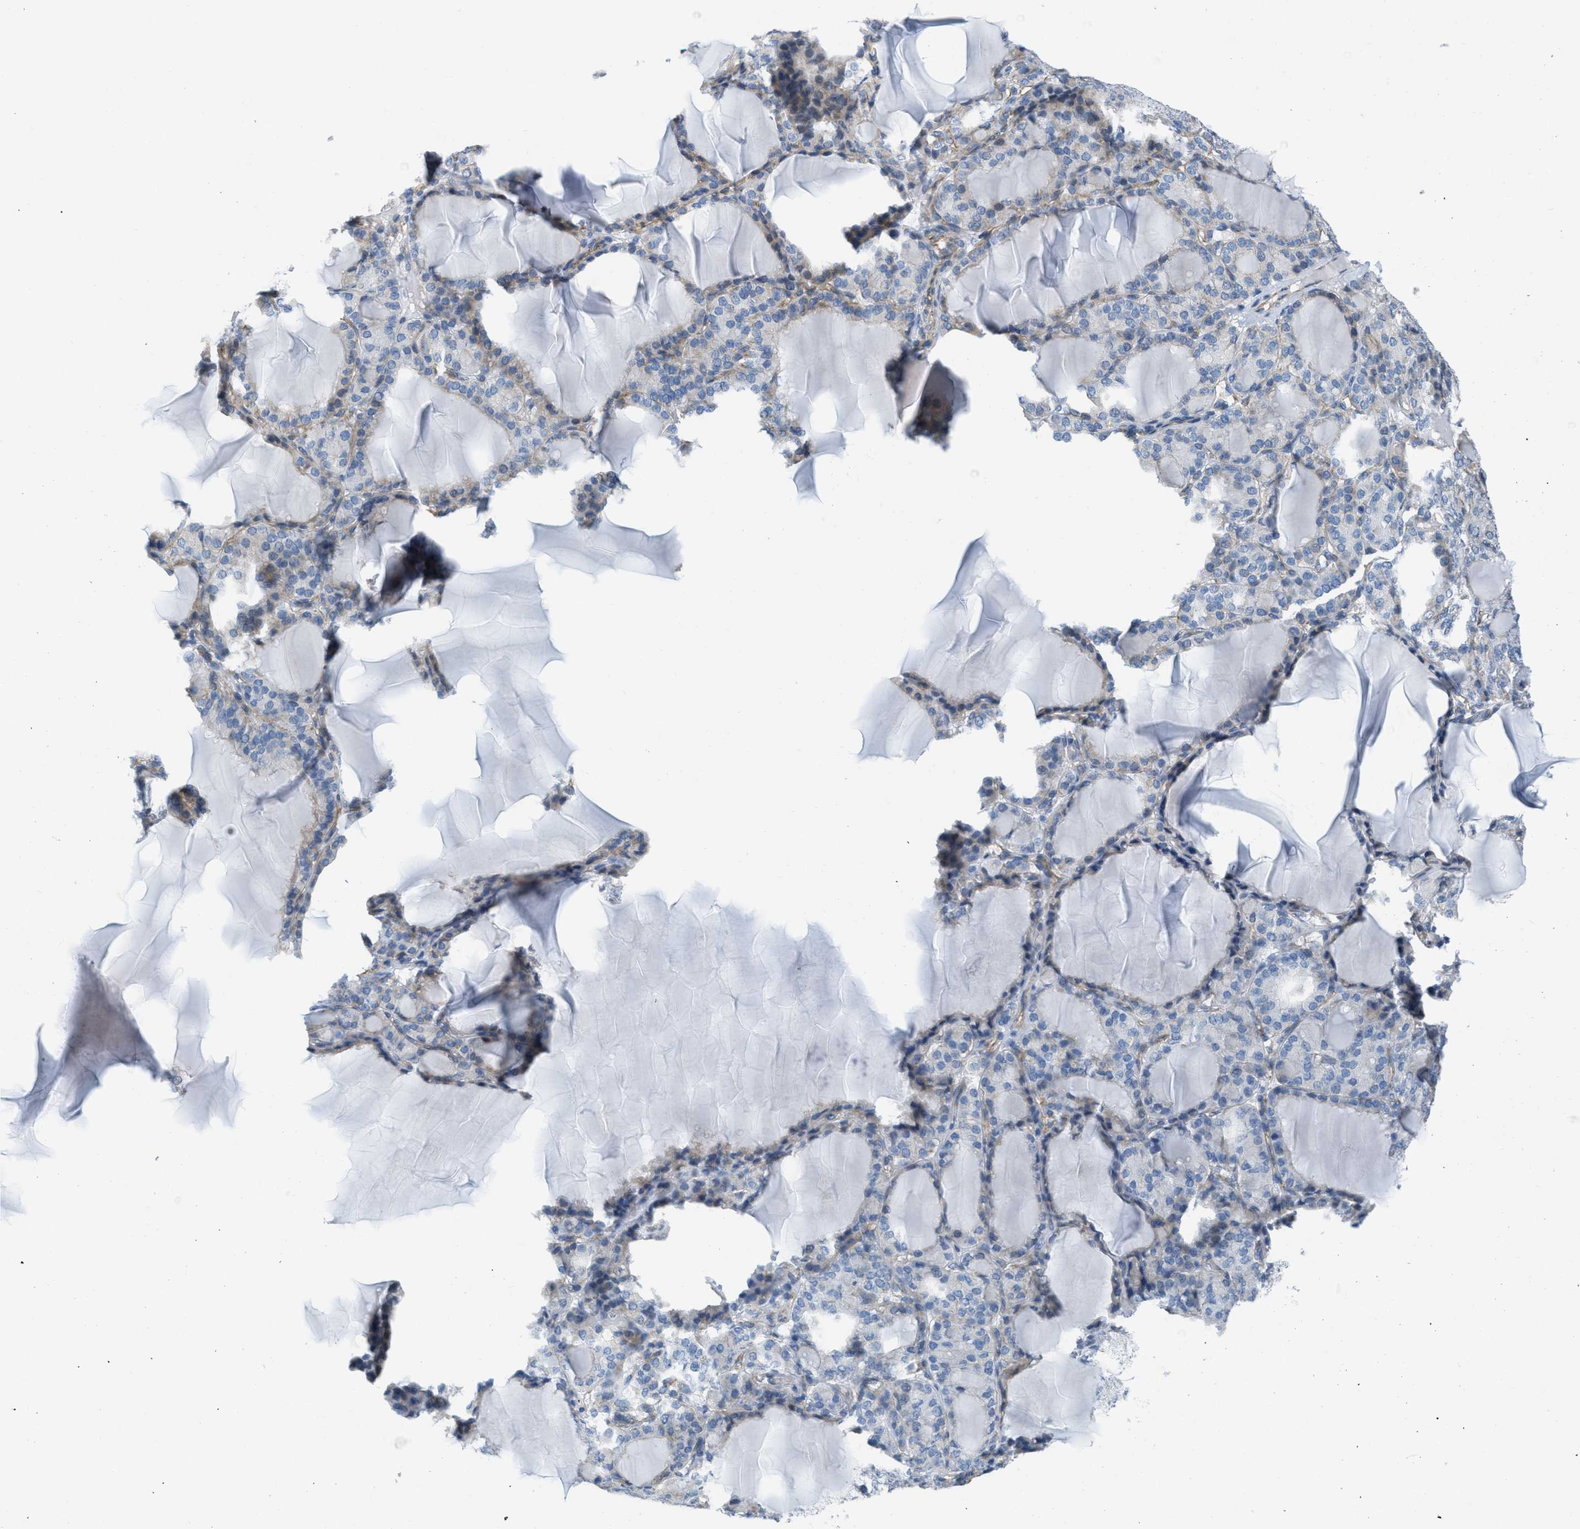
{"staining": {"intensity": "negative", "quantity": "none", "location": "none"}, "tissue": "thyroid gland", "cell_type": "Glandular cells", "image_type": "normal", "snomed": [{"axis": "morphology", "description": "Normal tissue, NOS"}, {"axis": "topography", "description": "Thyroid gland"}], "caption": "Micrograph shows no protein positivity in glandular cells of normal thyroid gland.", "gene": "SLC12A1", "patient": {"sex": "female", "age": 28}}